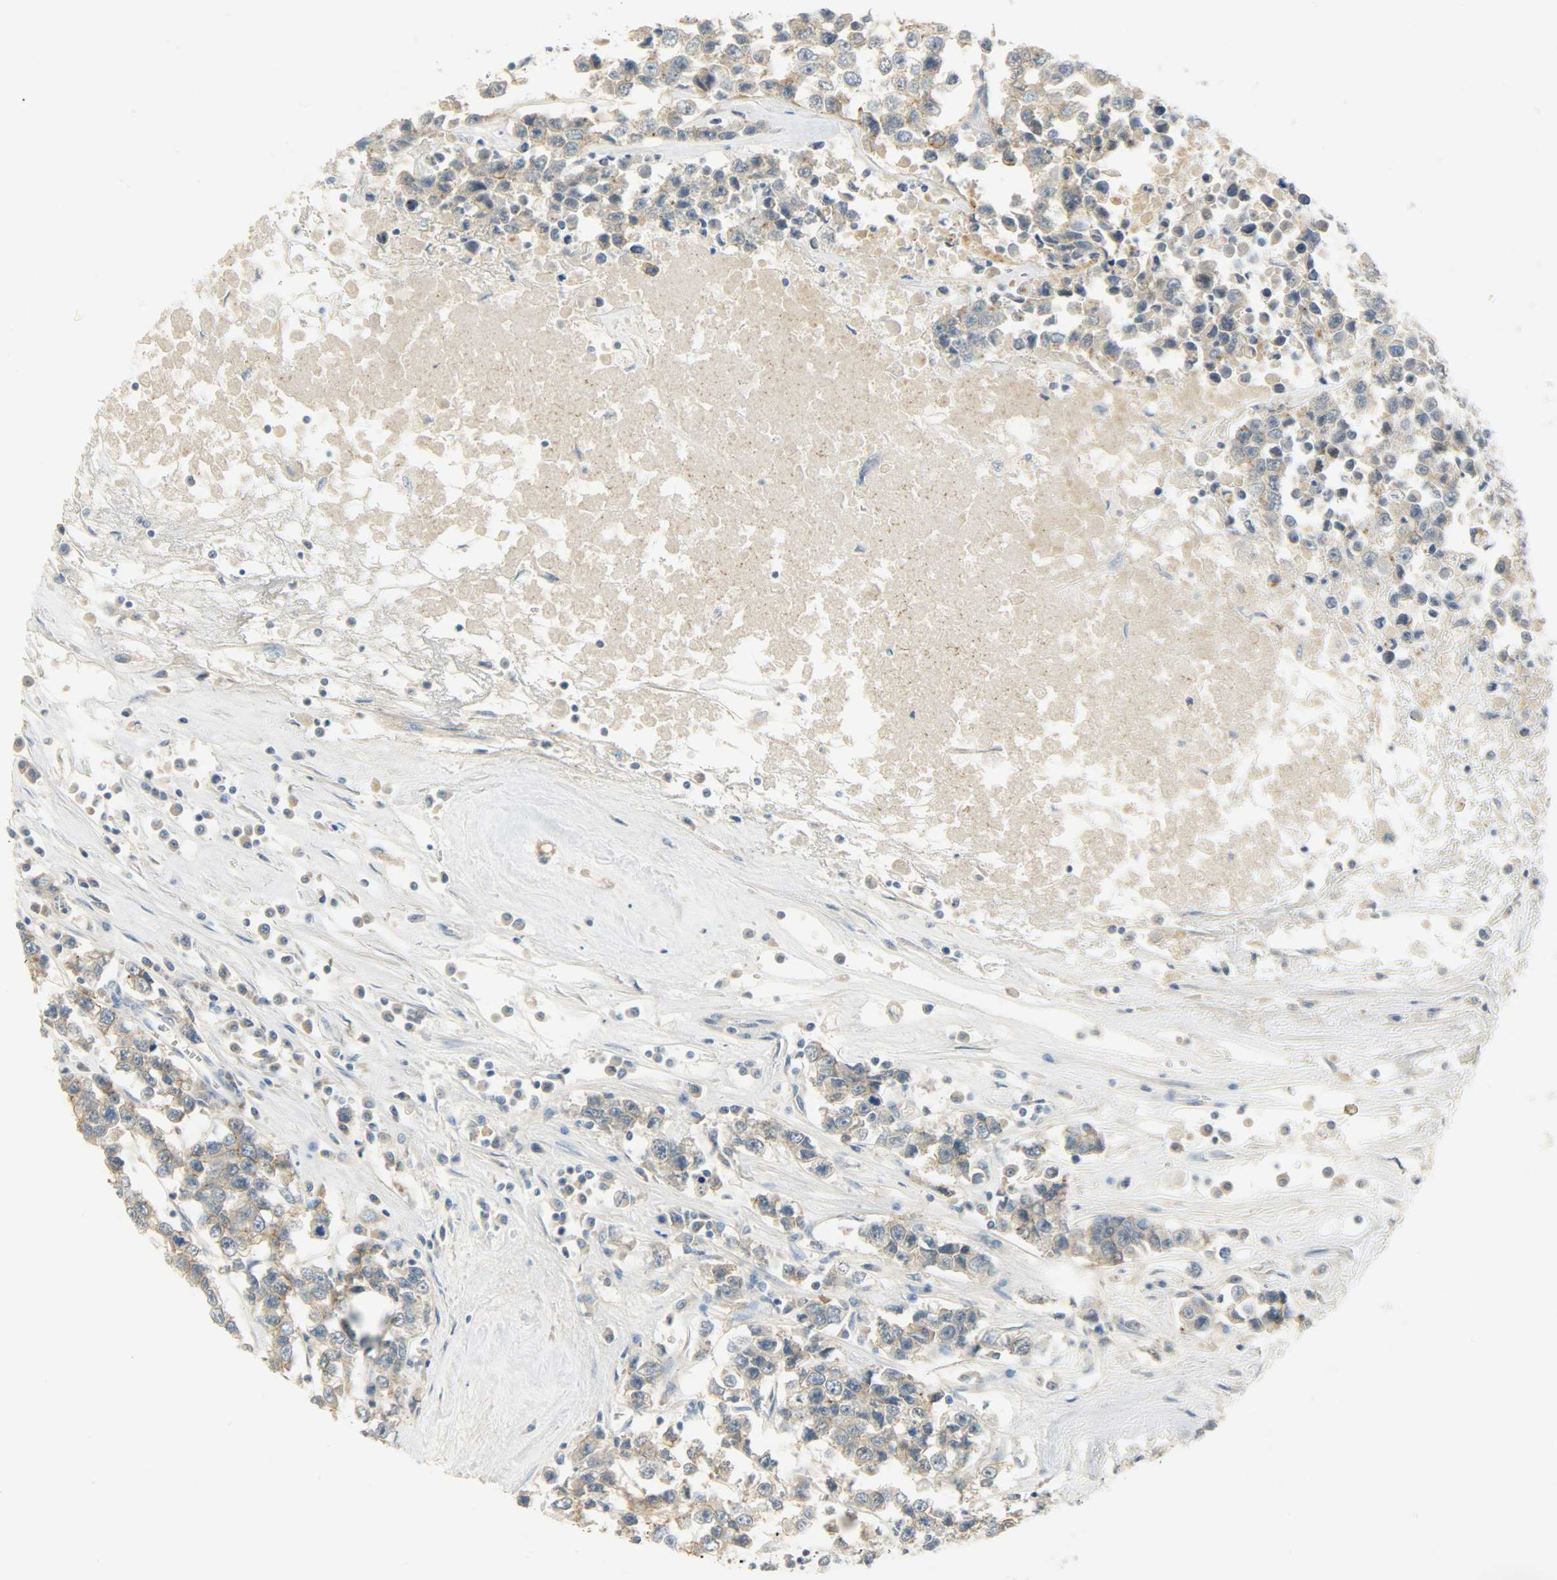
{"staining": {"intensity": "moderate", "quantity": ">75%", "location": "cytoplasmic/membranous"}, "tissue": "testis cancer", "cell_type": "Tumor cells", "image_type": "cancer", "snomed": [{"axis": "morphology", "description": "Seminoma, NOS"}, {"axis": "morphology", "description": "Carcinoma, Embryonal, NOS"}, {"axis": "topography", "description": "Testis"}], "caption": "Protein staining of testis cancer tissue exhibits moderate cytoplasmic/membranous positivity in about >75% of tumor cells.", "gene": "DSG2", "patient": {"sex": "male", "age": 52}}